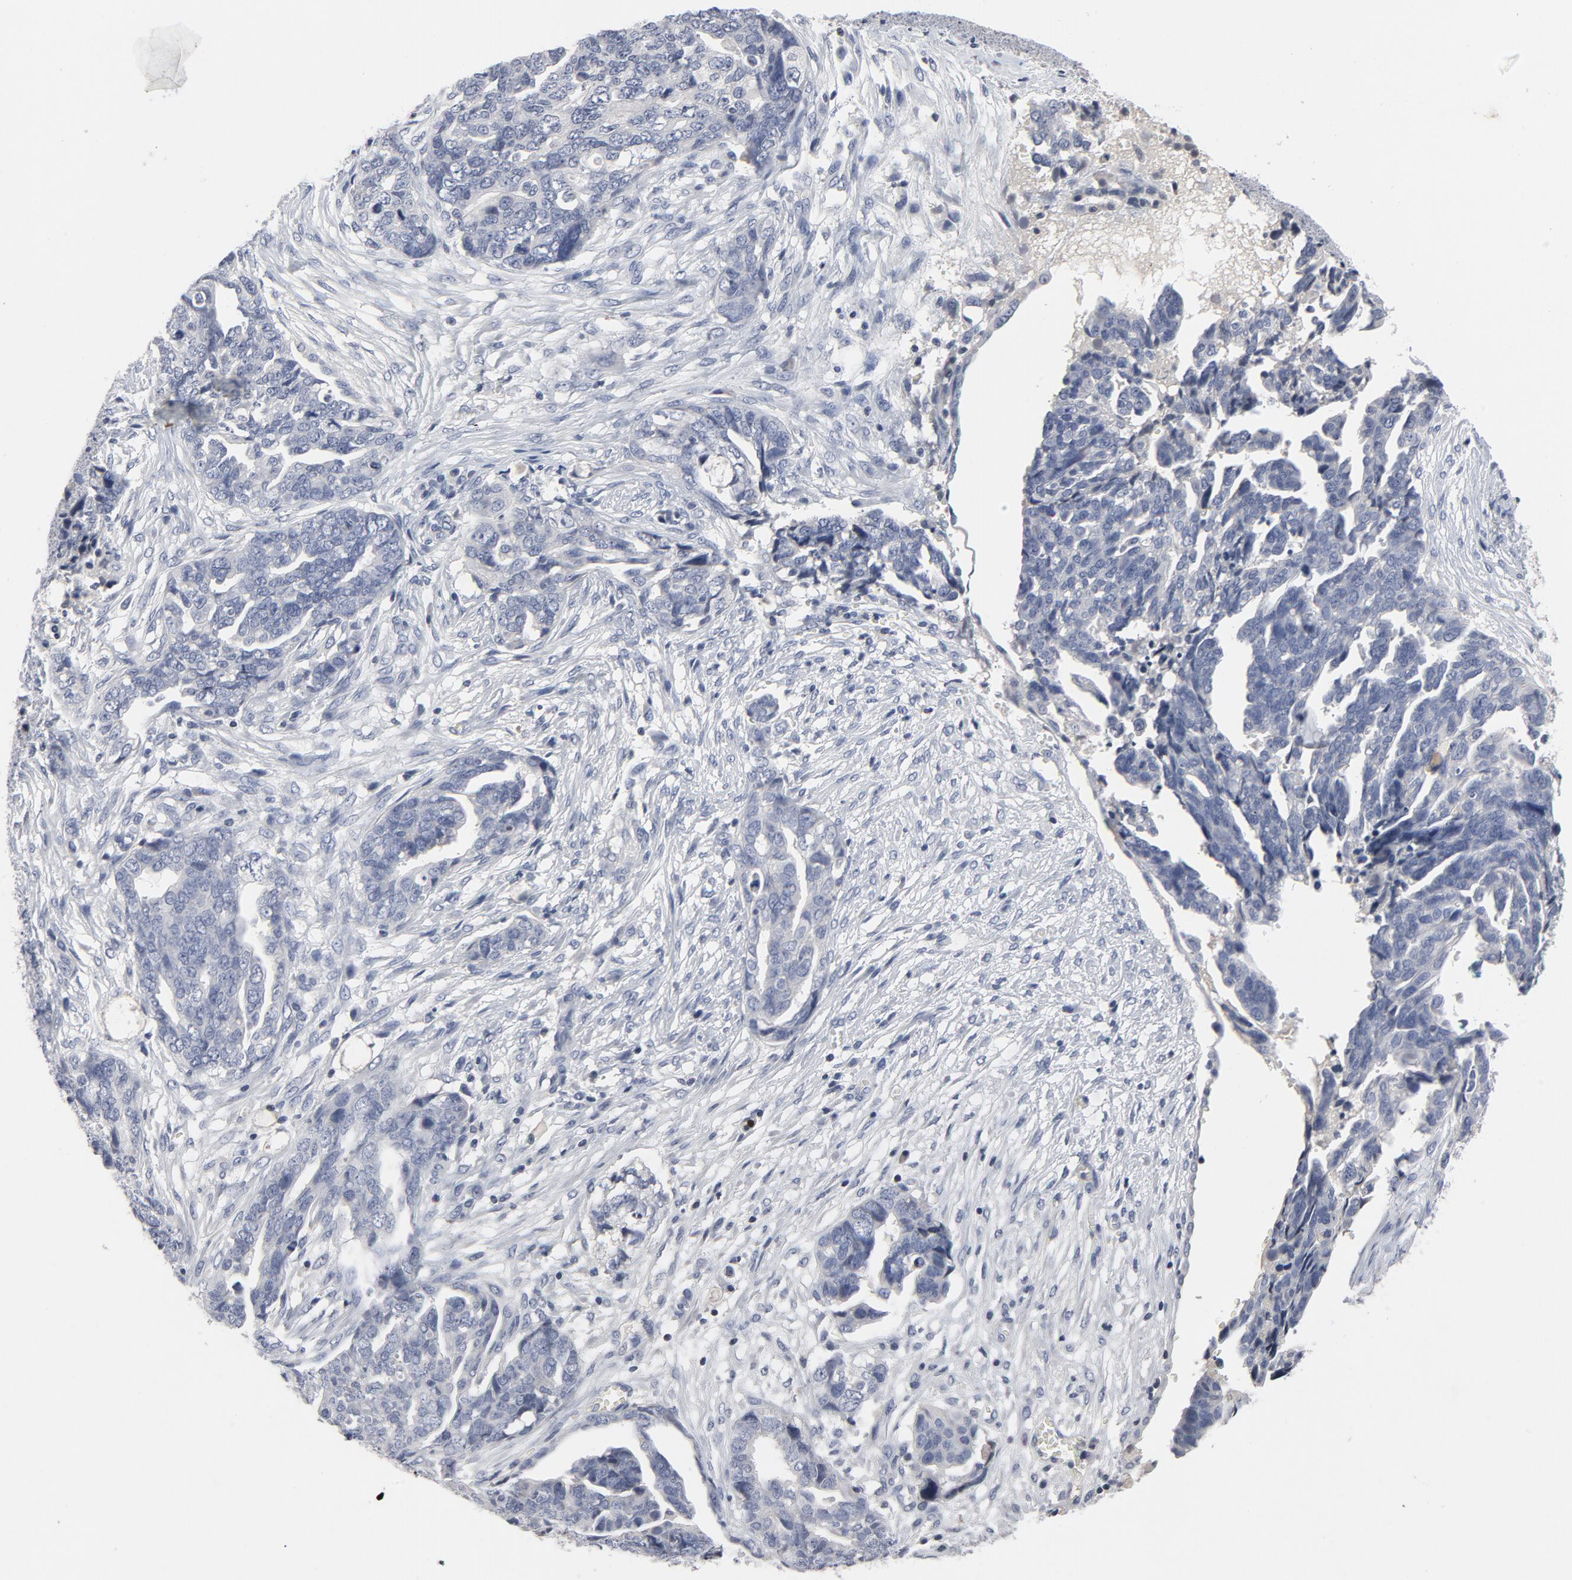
{"staining": {"intensity": "negative", "quantity": "none", "location": "none"}, "tissue": "ovarian cancer", "cell_type": "Tumor cells", "image_type": "cancer", "snomed": [{"axis": "morphology", "description": "Normal tissue, NOS"}, {"axis": "morphology", "description": "Cystadenocarcinoma, serous, NOS"}, {"axis": "topography", "description": "Fallopian tube"}, {"axis": "topography", "description": "Ovary"}], "caption": "This is a photomicrograph of immunohistochemistry staining of ovarian cancer (serous cystadenocarcinoma), which shows no positivity in tumor cells.", "gene": "TCL1A", "patient": {"sex": "female", "age": 56}}